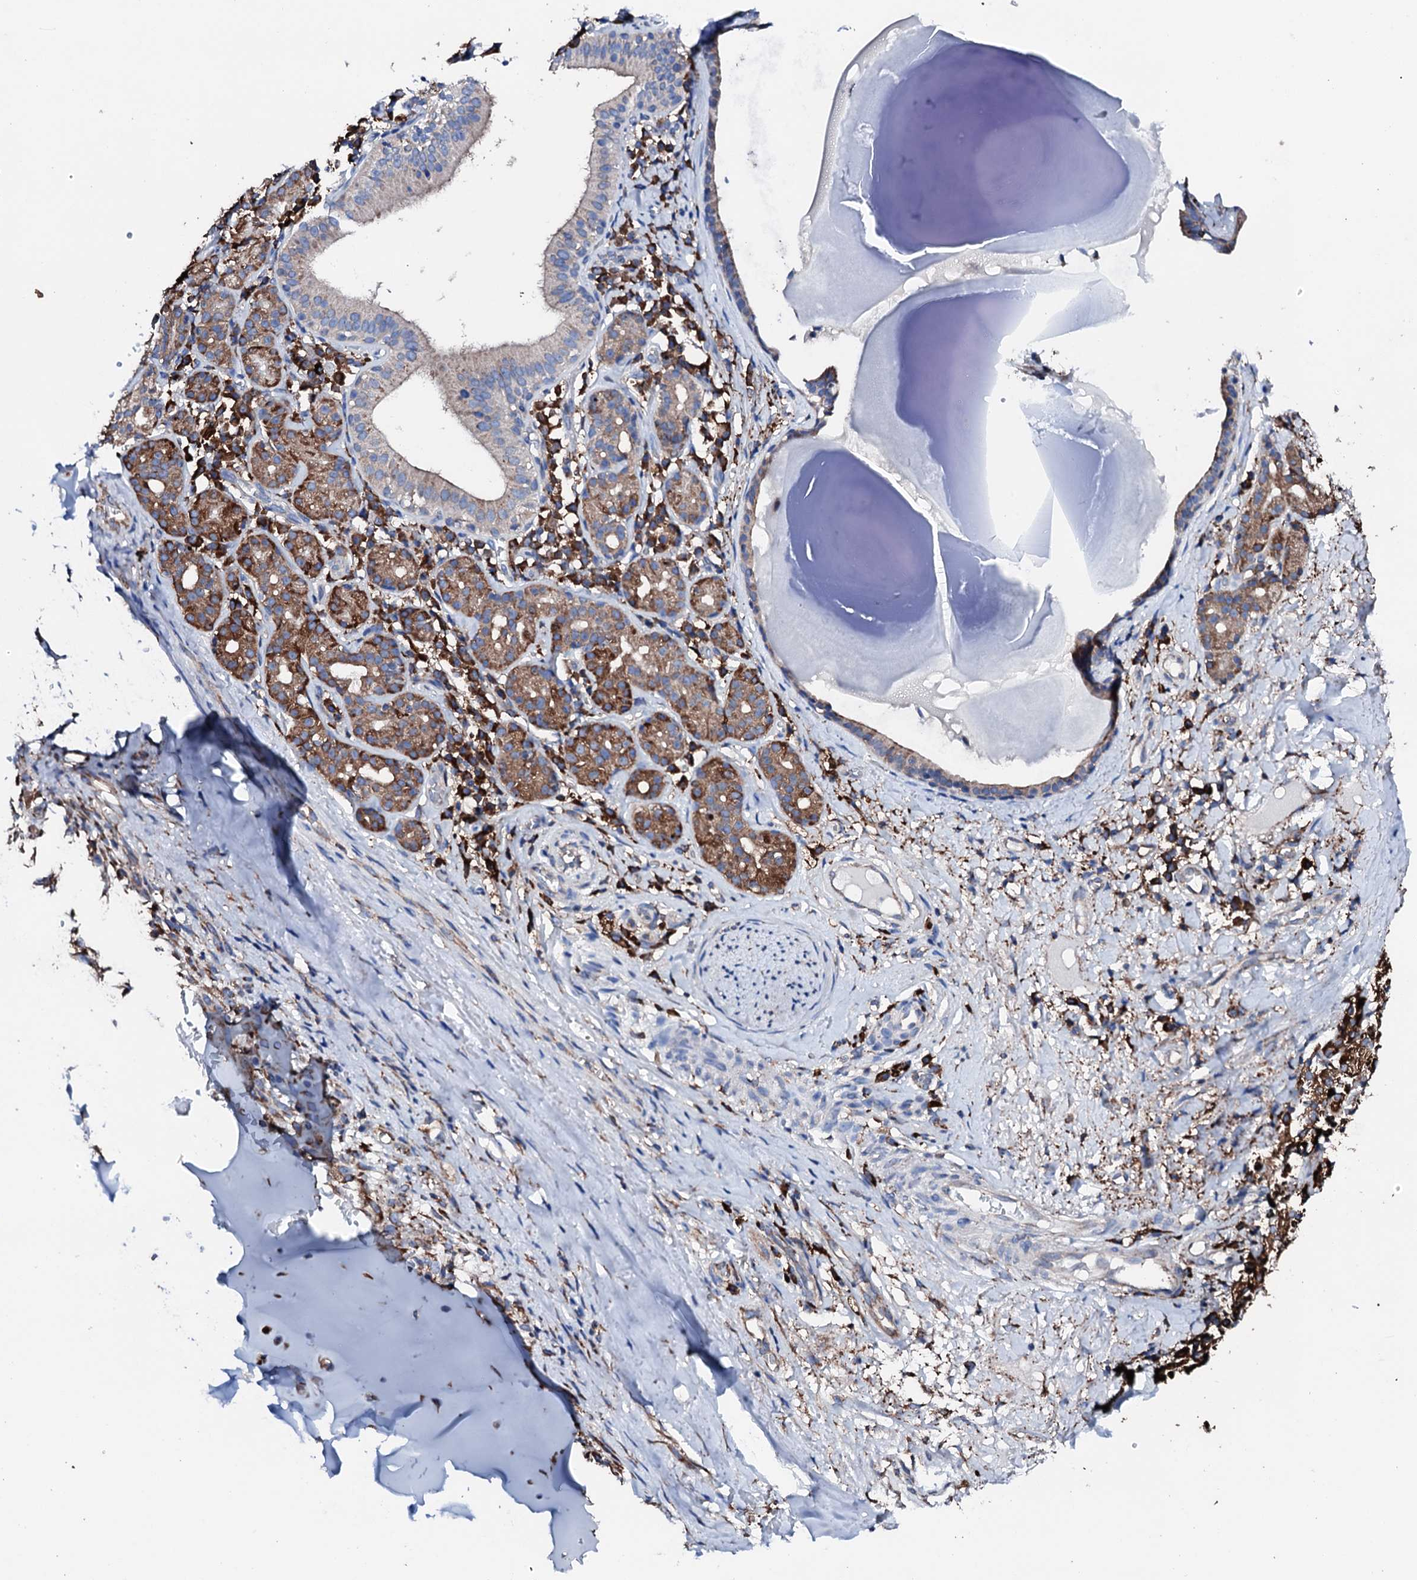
{"staining": {"intensity": "negative", "quantity": "none", "location": "none"}, "tissue": "adipose tissue", "cell_type": "Adipocytes", "image_type": "normal", "snomed": [{"axis": "morphology", "description": "Normal tissue, NOS"}, {"axis": "morphology", "description": "Basal cell carcinoma"}, {"axis": "topography", "description": "Cartilage tissue"}, {"axis": "topography", "description": "Nasopharynx"}, {"axis": "topography", "description": "Oral tissue"}], "caption": "The micrograph exhibits no significant positivity in adipocytes of adipose tissue.", "gene": "AMDHD1", "patient": {"sex": "female", "age": 77}}